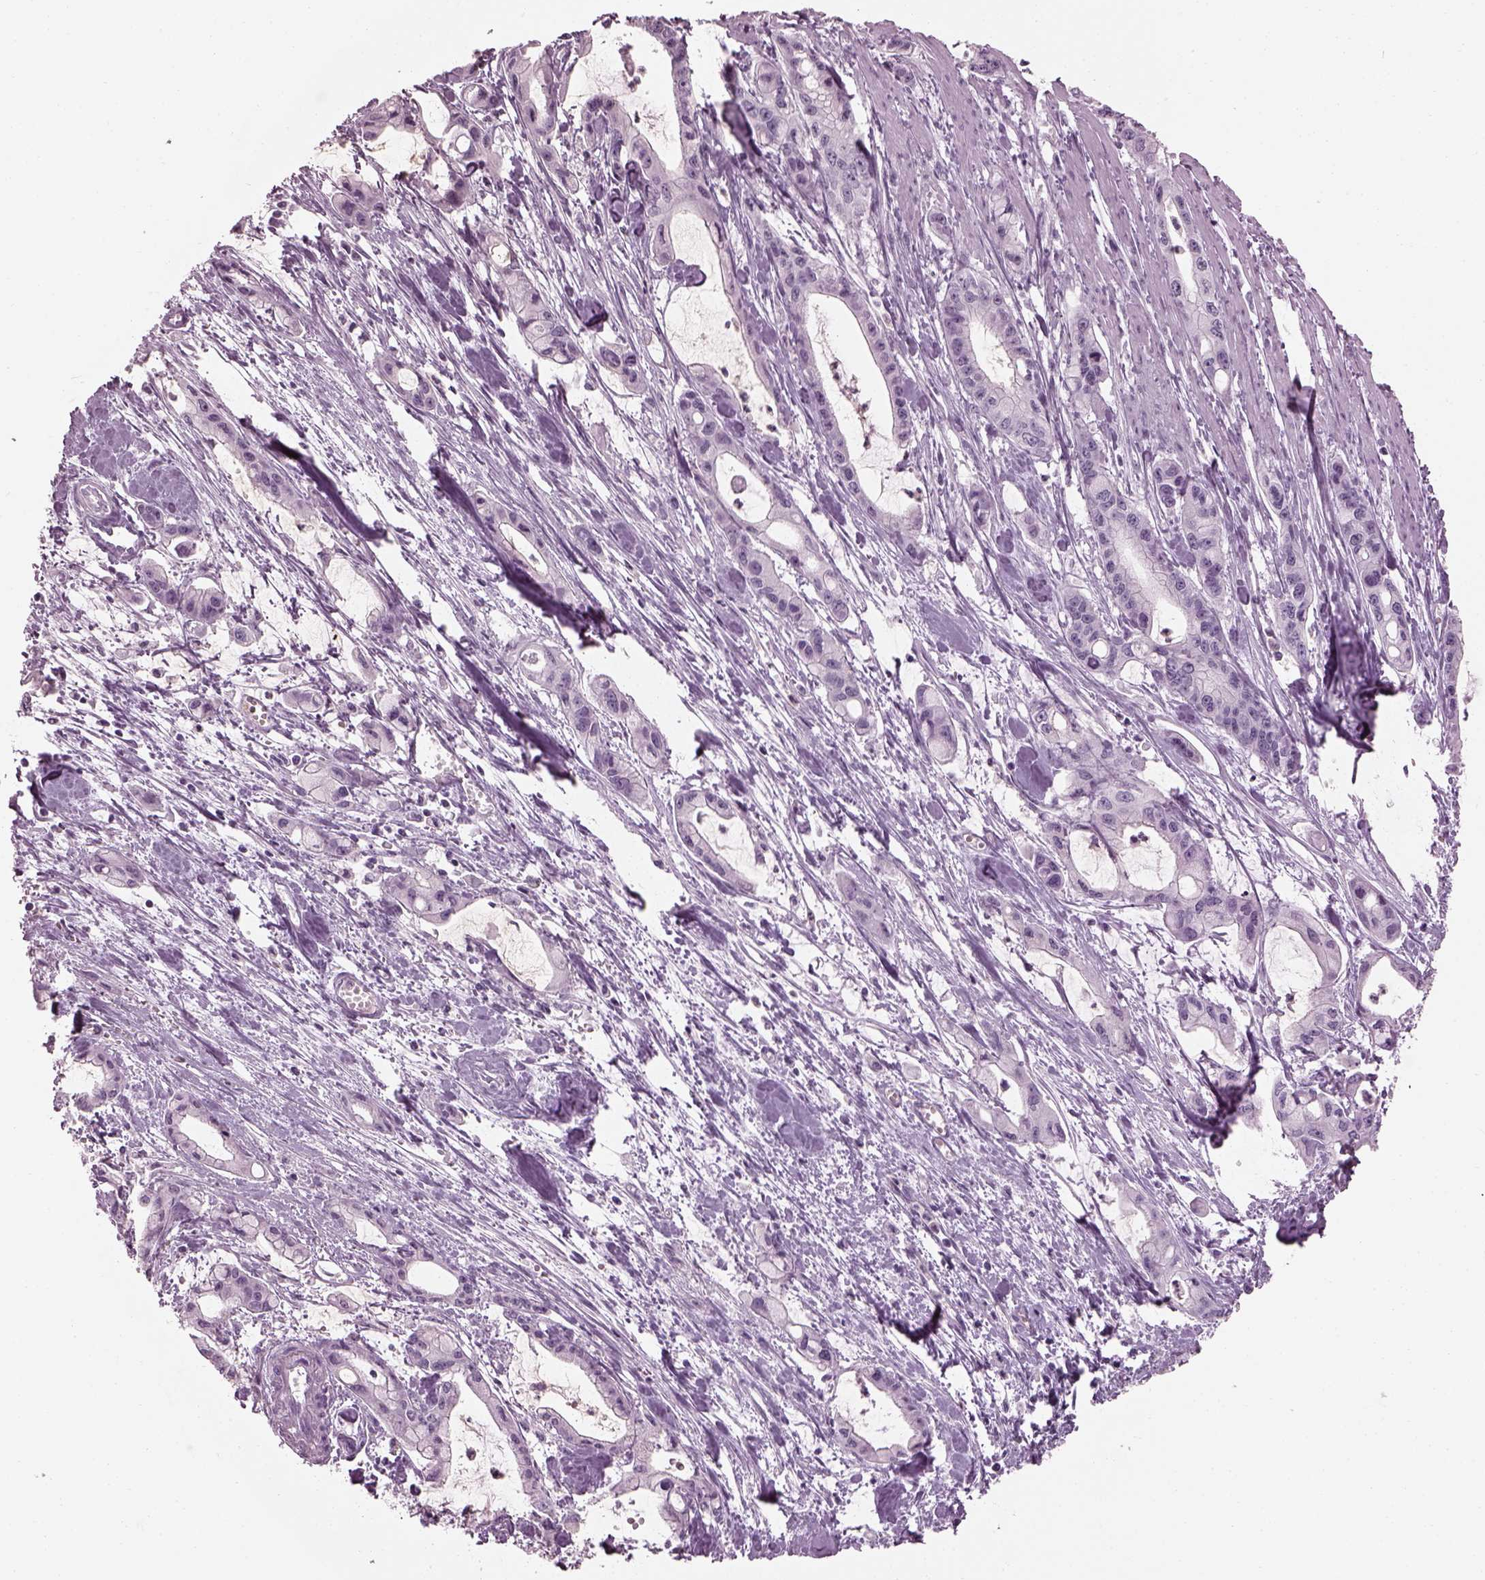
{"staining": {"intensity": "negative", "quantity": "none", "location": "none"}, "tissue": "pancreatic cancer", "cell_type": "Tumor cells", "image_type": "cancer", "snomed": [{"axis": "morphology", "description": "Adenocarcinoma, NOS"}, {"axis": "topography", "description": "Pancreas"}], "caption": "Human pancreatic cancer stained for a protein using IHC shows no staining in tumor cells.", "gene": "ADGRG2", "patient": {"sex": "male", "age": 48}}